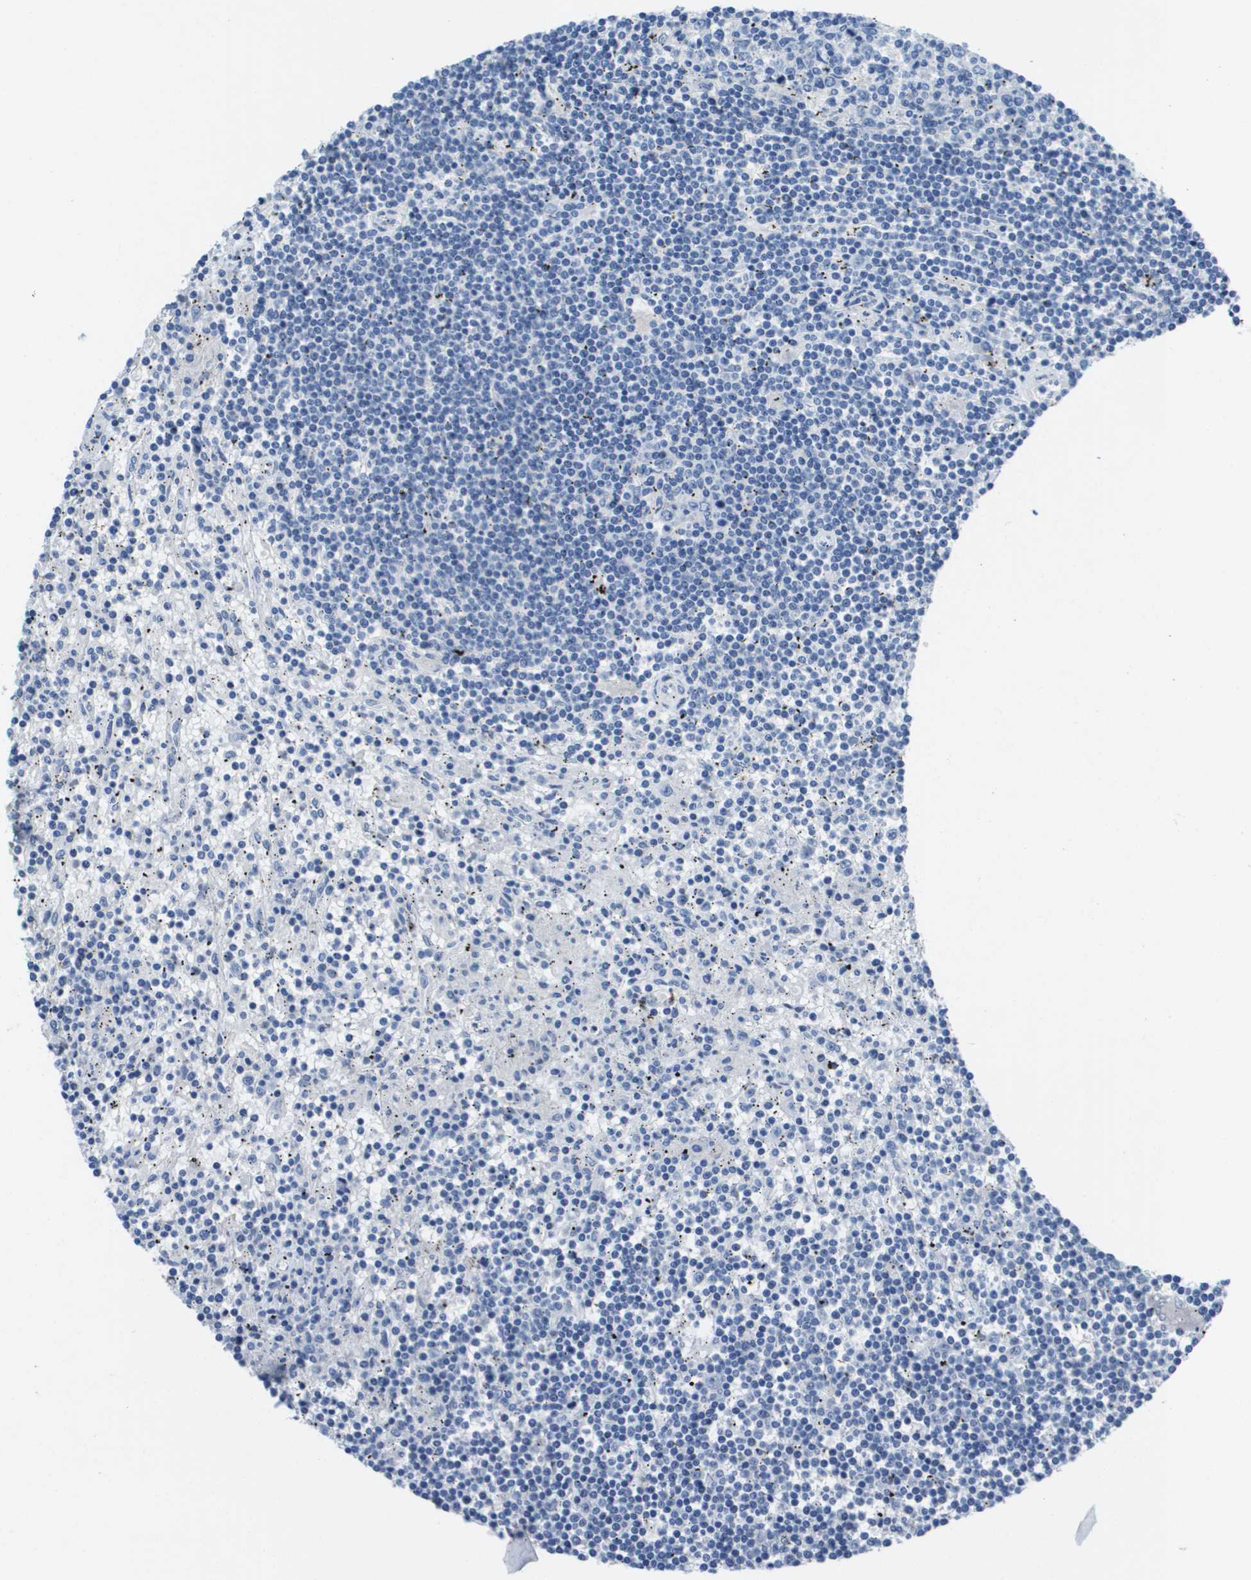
{"staining": {"intensity": "negative", "quantity": "none", "location": "none"}, "tissue": "lymphoma", "cell_type": "Tumor cells", "image_type": "cancer", "snomed": [{"axis": "morphology", "description": "Malignant lymphoma, non-Hodgkin's type, Low grade"}, {"axis": "topography", "description": "Spleen"}], "caption": "Tumor cells are negative for protein expression in human lymphoma.", "gene": "NCS1", "patient": {"sex": "male", "age": 76}}